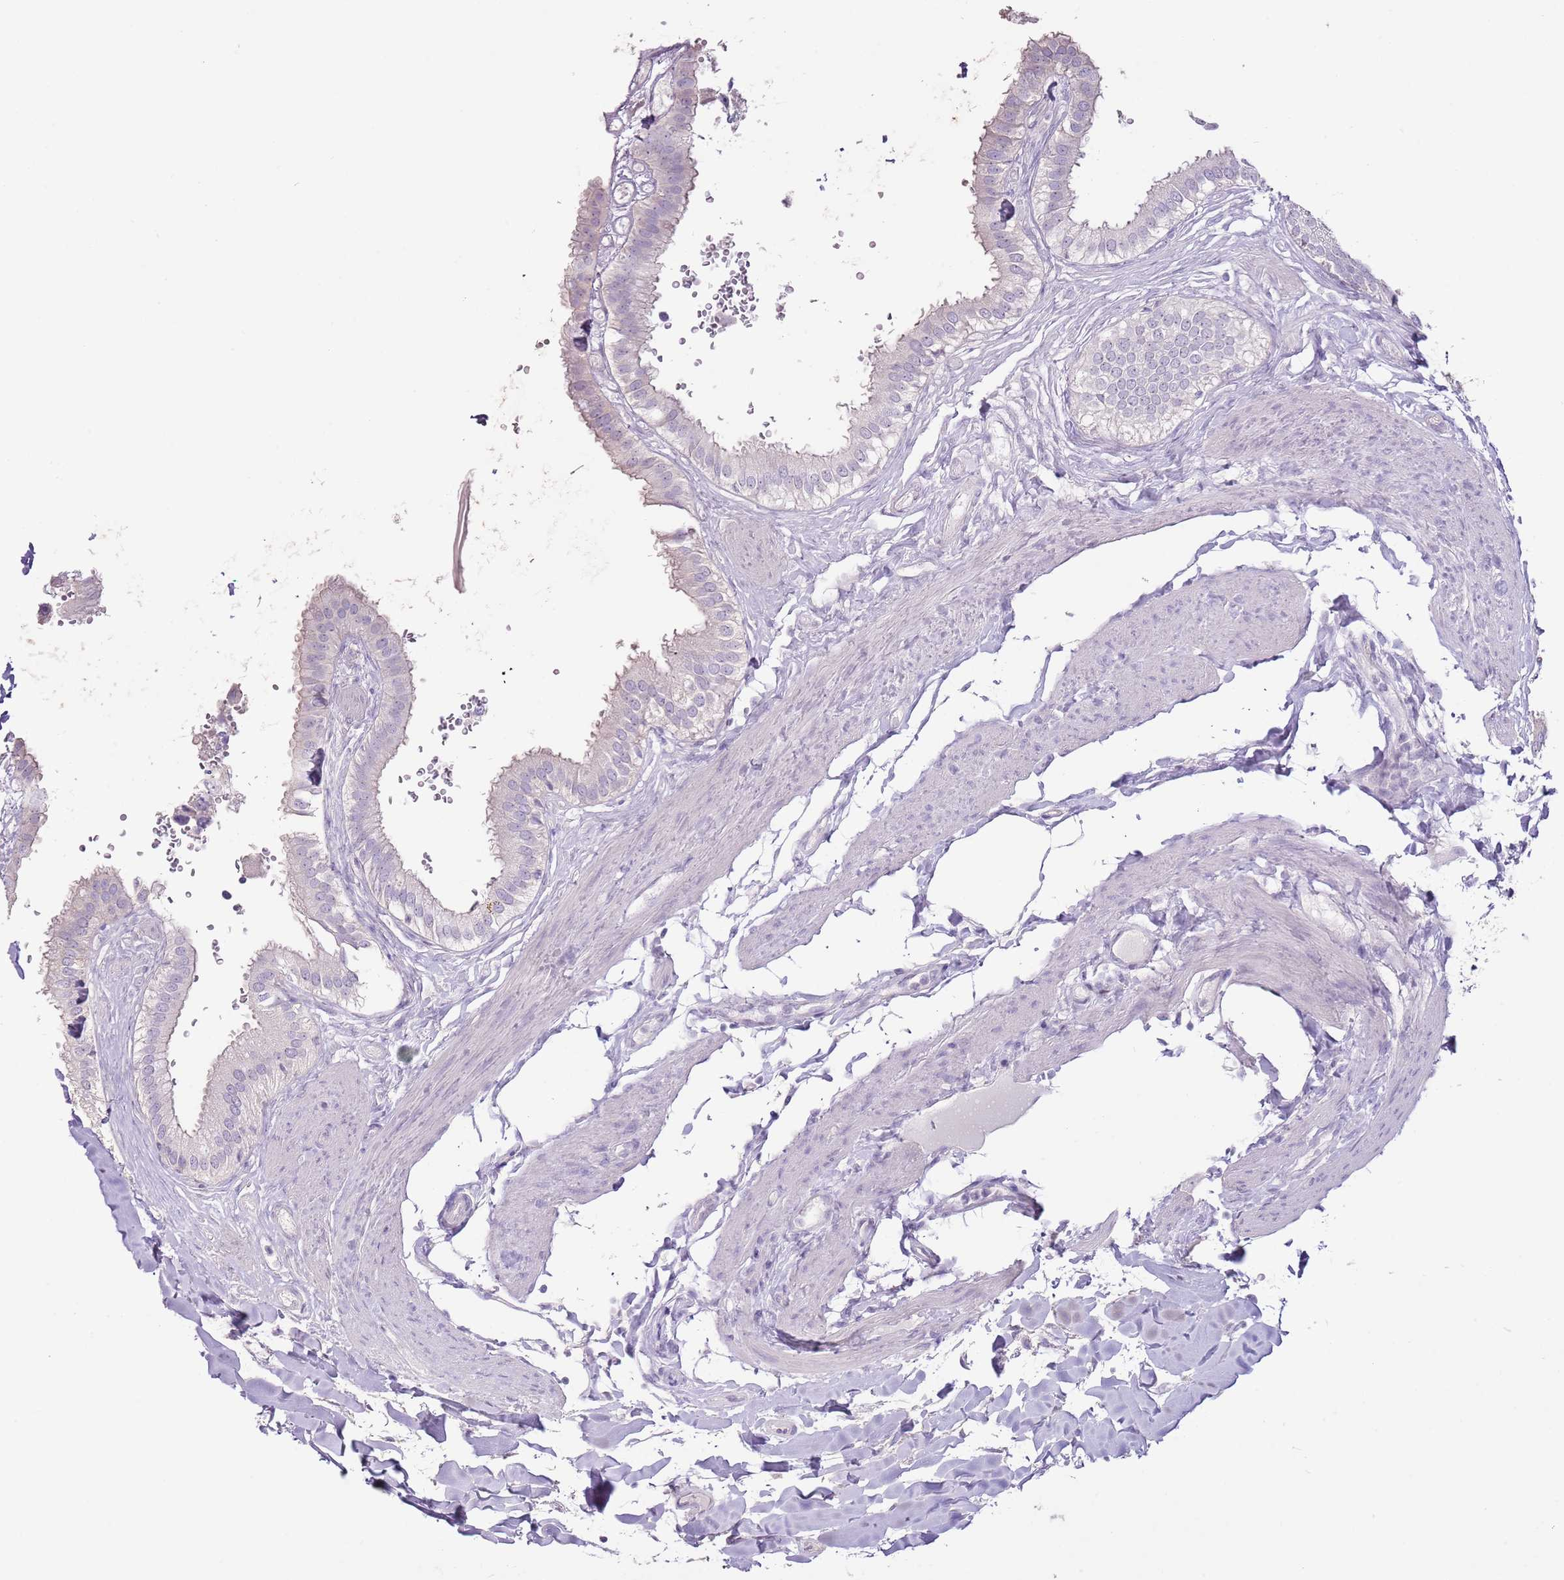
{"staining": {"intensity": "negative", "quantity": "none", "location": "none"}, "tissue": "gallbladder", "cell_type": "Glandular cells", "image_type": "normal", "snomed": [{"axis": "morphology", "description": "Normal tissue, NOS"}, {"axis": "topography", "description": "Gallbladder"}], "caption": "The IHC photomicrograph has no significant expression in glandular cells of gallbladder. (DAB (3,3'-diaminobenzidine) immunohistochemistry (IHC) visualized using brightfield microscopy, high magnification).", "gene": "BLOC1S2", "patient": {"sex": "female", "age": 61}}